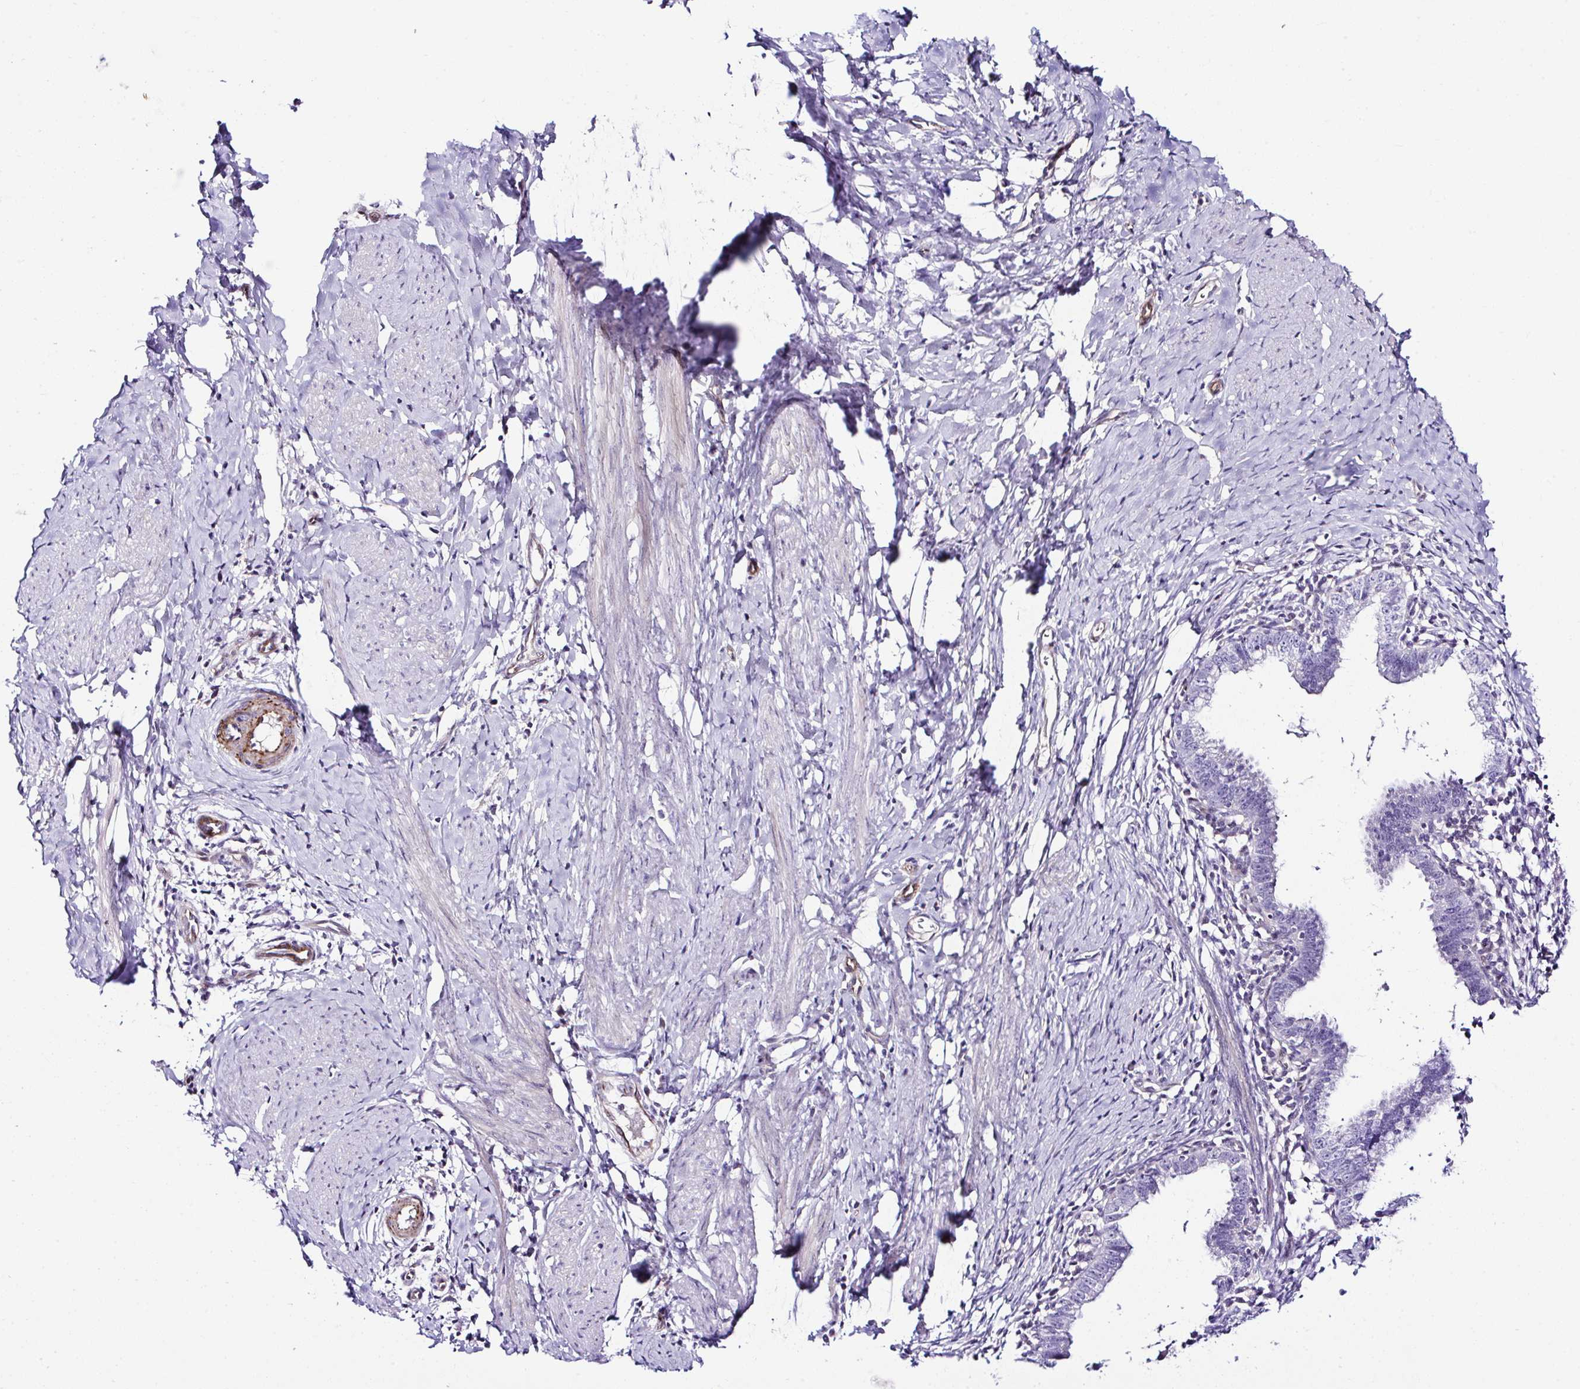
{"staining": {"intensity": "negative", "quantity": "none", "location": "none"}, "tissue": "cervical cancer", "cell_type": "Tumor cells", "image_type": "cancer", "snomed": [{"axis": "morphology", "description": "Adenocarcinoma, NOS"}, {"axis": "topography", "description": "Cervix"}], "caption": "This is an immunohistochemistry histopathology image of human cervical cancer. There is no positivity in tumor cells.", "gene": "FBXO34", "patient": {"sex": "female", "age": 36}}